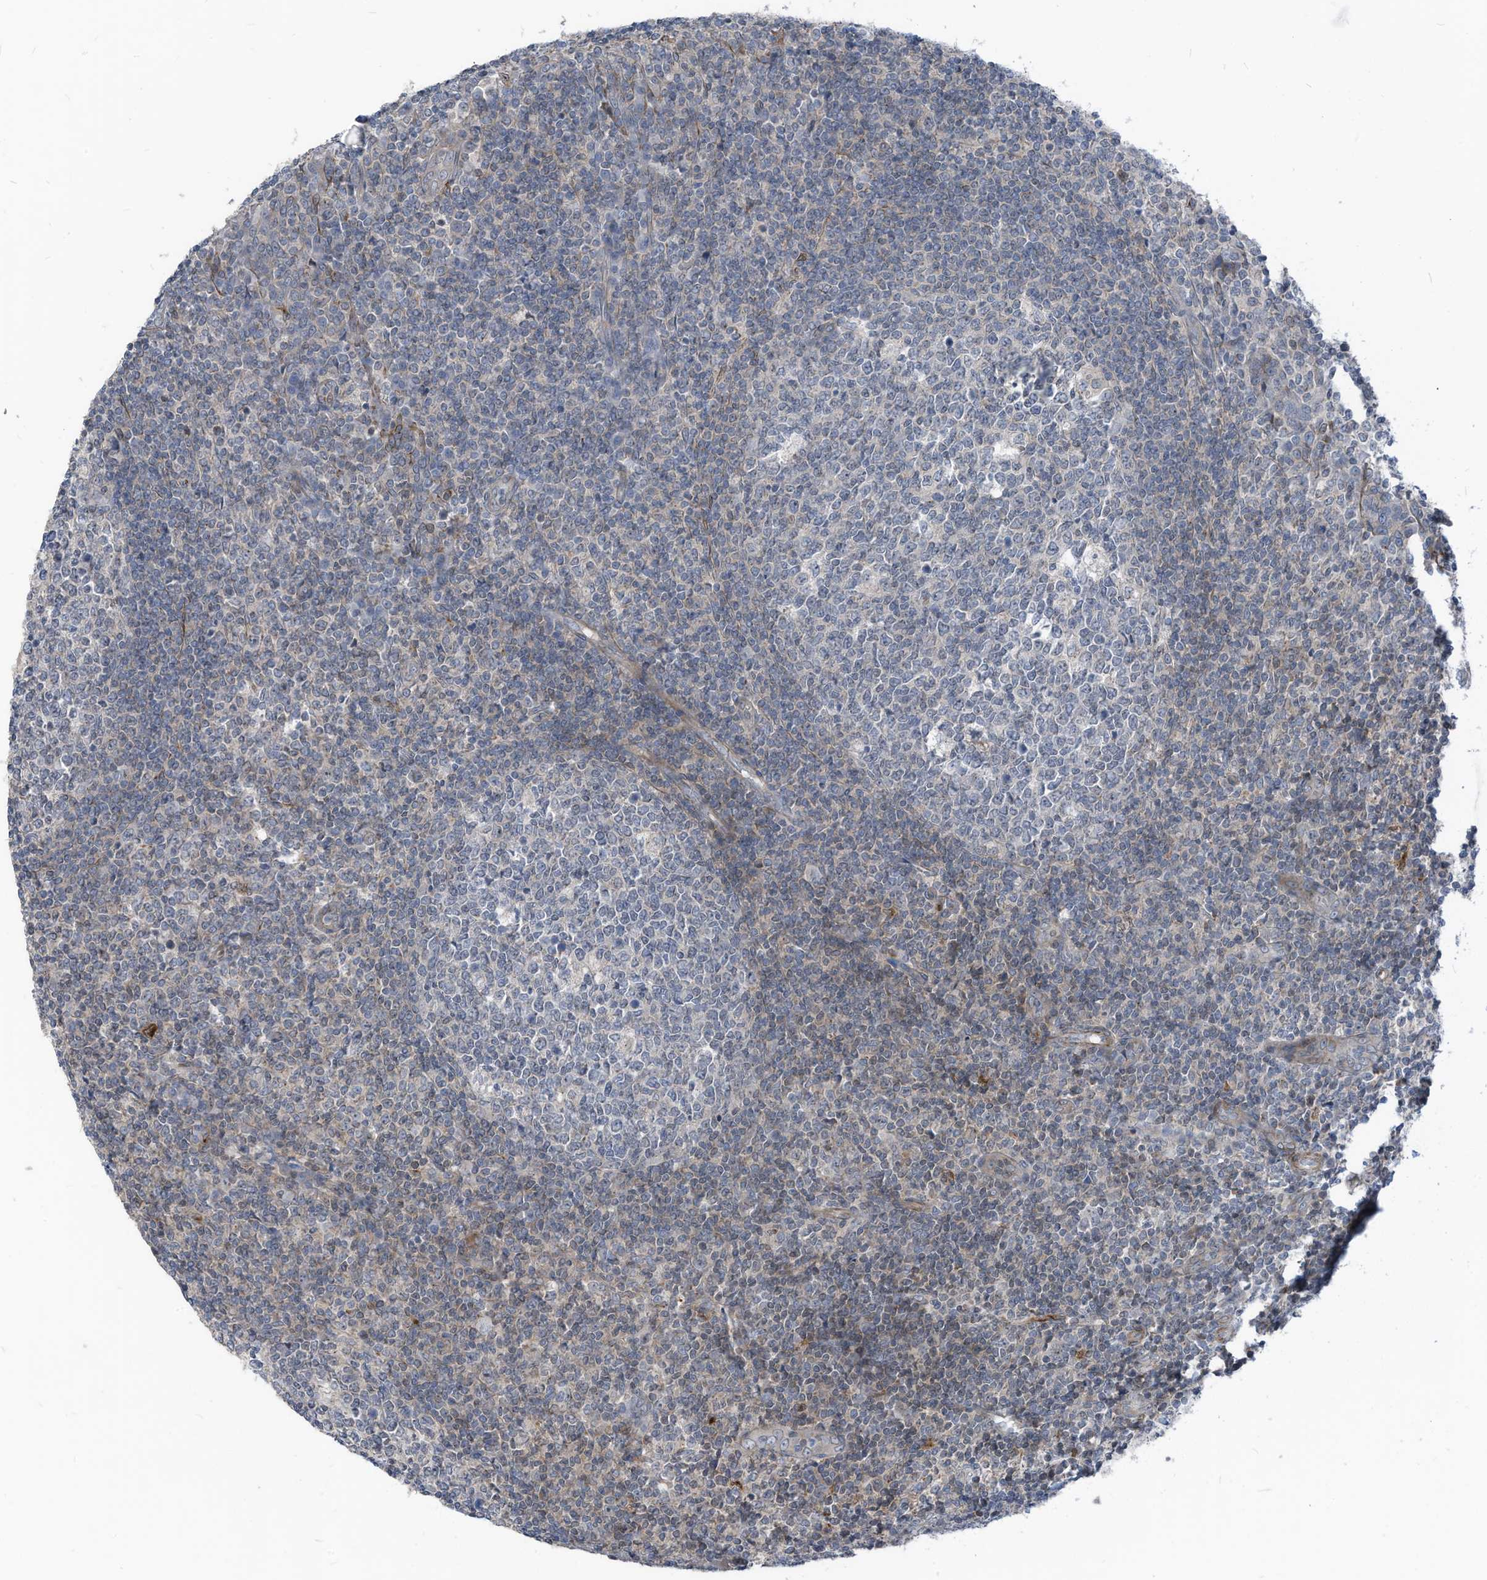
{"staining": {"intensity": "negative", "quantity": "none", "location": "none"}, "tissue": "tonsil", "cell_type": "Germinal center cells", "image_type": "normal", "snomed": [{"axis": "morphology", "description": "Normal tissue, NOS"}, {"axis": "topography", "description": "Tonsil"}], "caption": "This photomicrograph is of normal tonsil stained with immunohistochemistry (IHC) to label a protein in brown with the nuclei are counter-stained blue. There is no staining in germinal center cells.", "gene": "GPATCH3", "patient": {"sex": "female", "age": 19}}